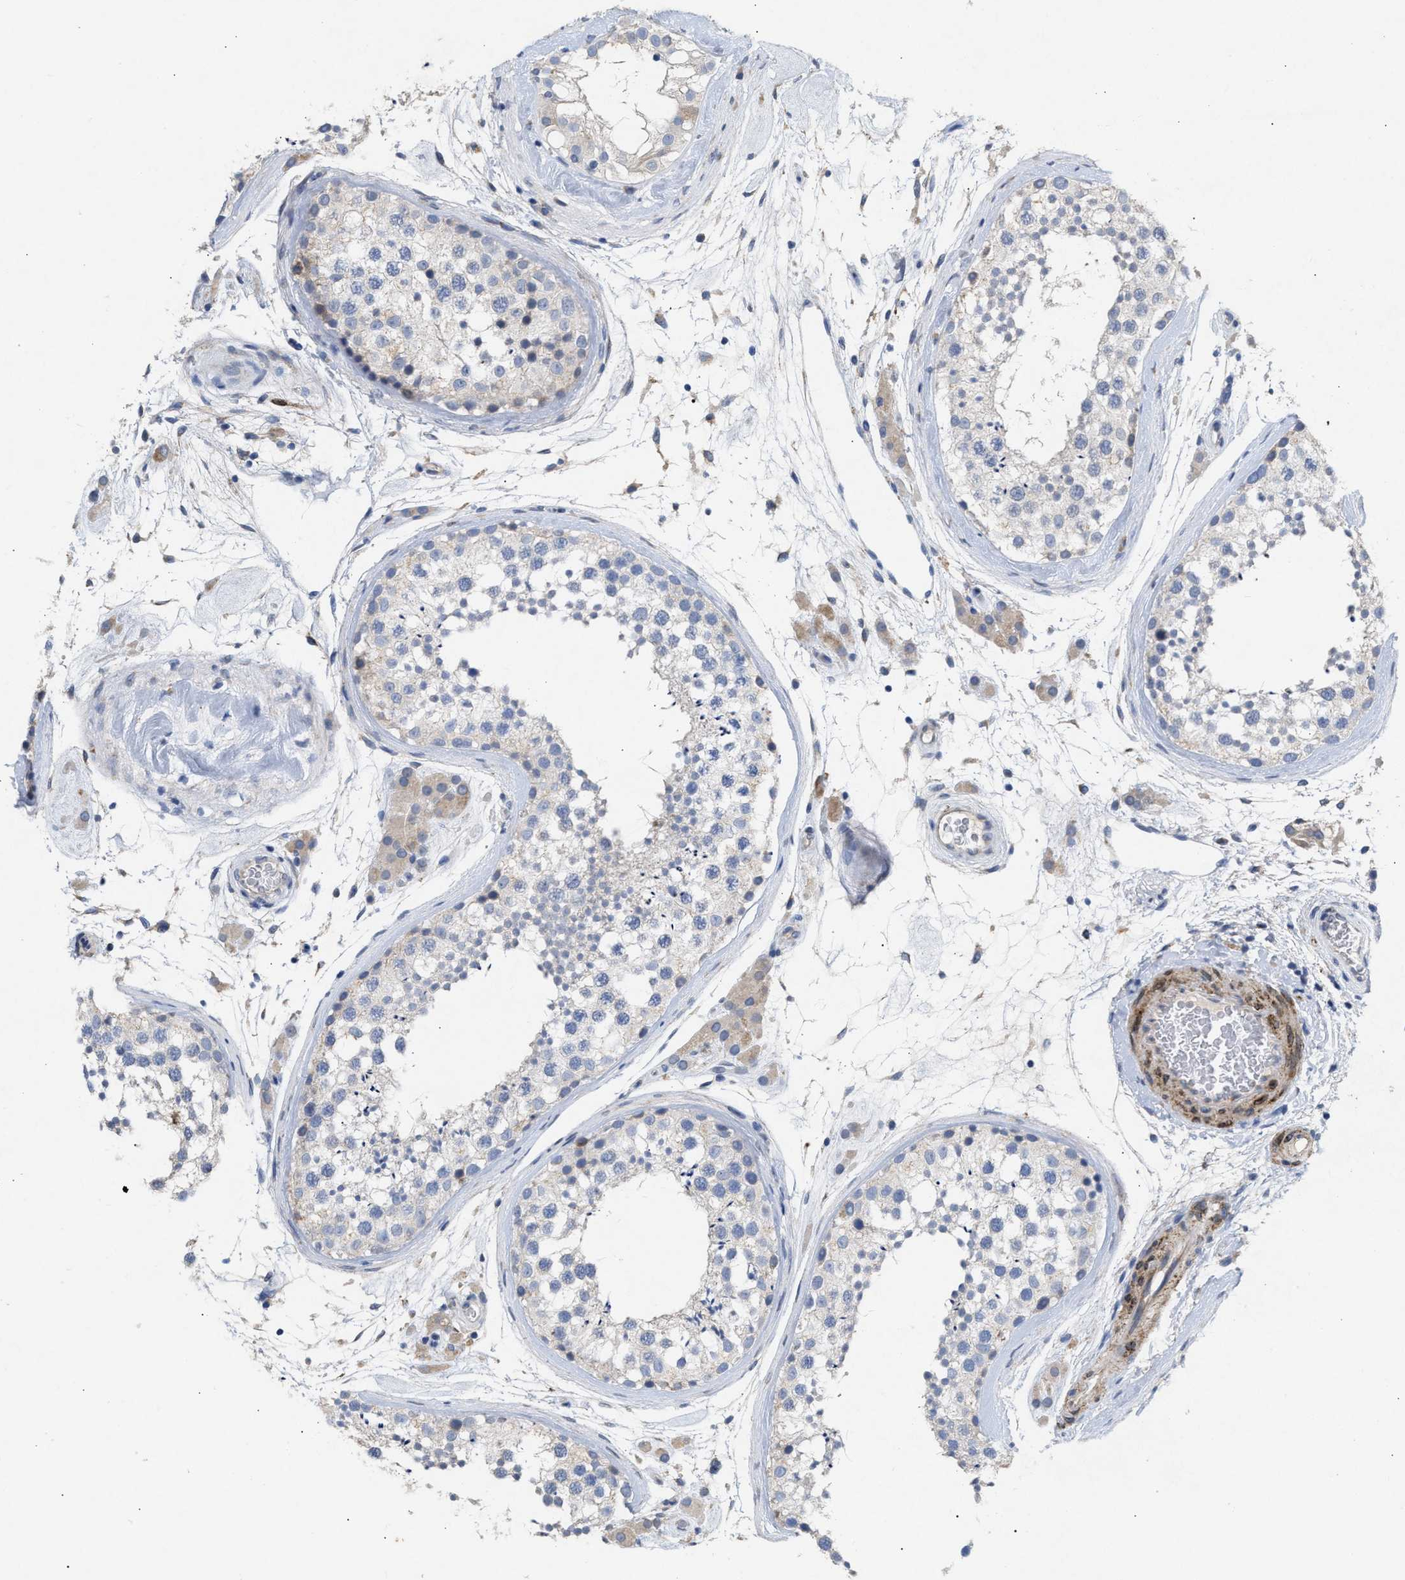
{"staining": {"intensity": "negative", "quantity": "none", "location": "none"}, "tissue": "testis", "cell_type": "Cells in seminiferous ducts", "image_type": "normal", "snomed": [{"axis": "morphology", "description": "Normal tissue, NOS"}, {"axis": "topography", "description": "Testis"}], "caption": "Human testis stained for a protein using IHC exhibits no staining in cells in seminiferous ducts.", "gene": "SELENOM", "patient": {"sex": "male", "age": 46}}